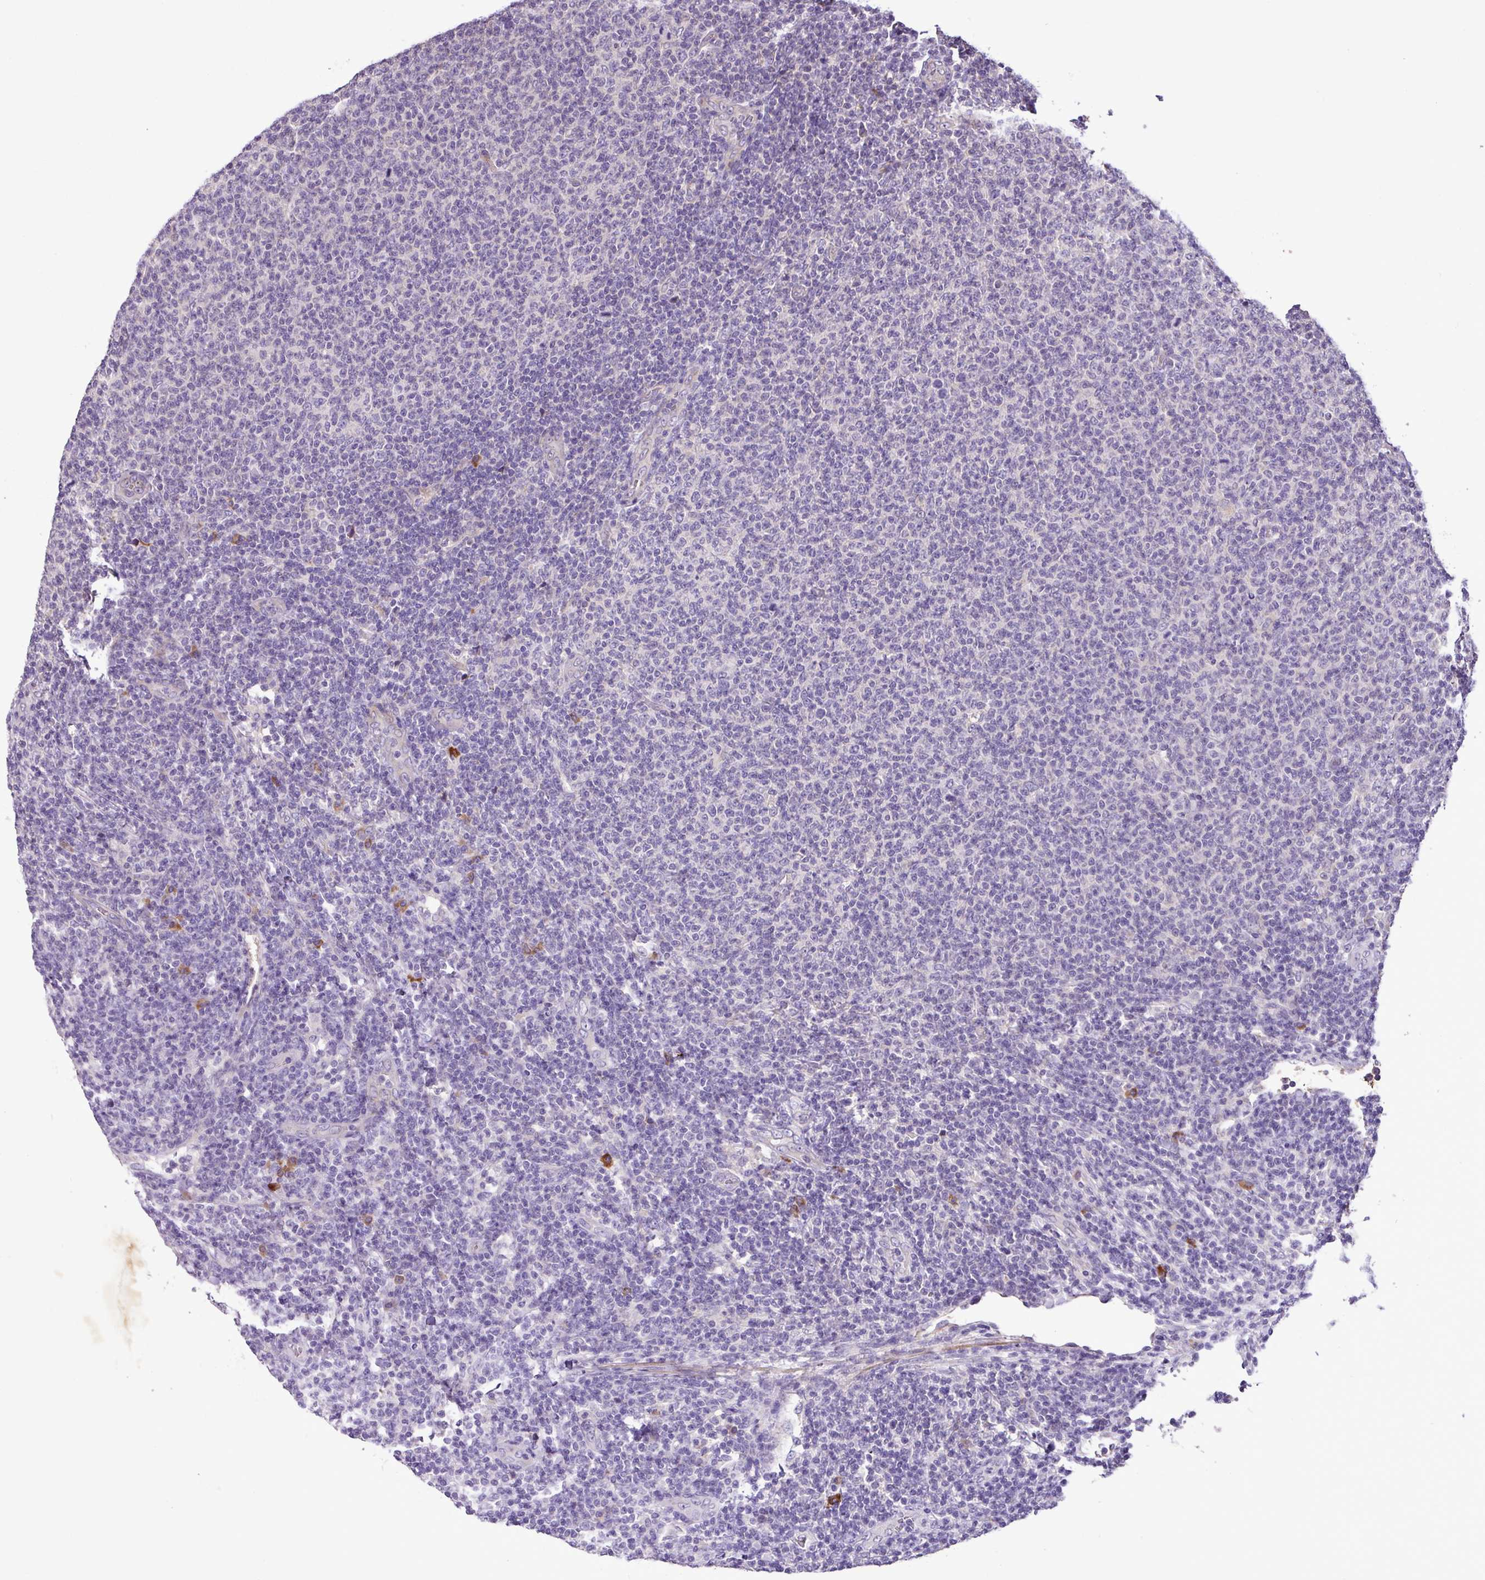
{"staining": {"intensity": "negative", "quantity": "none", "location": "none"}, "tissue": "lymphoma", "cell_type": "Tumor cells", "image_type": "cancer", "snomed": [{"axis": "morphology", "description": "Malignant lymphoma, non-Hodgkin's type, Low grade"}, {"axis": "topography", "description": "Lymph node"}], "caption": "This is a histopathology image of immunohistochemistry (IHC) staining of low-grade malignant lymphoma, non-Hodgkin's type, which shows no positivity in tumor cells. Brightfield microscopy of immunohistochemistry (IHC) stained with DAB (brown) and hematoxylin (blue), captured at high magnification.", "gene": "ZNF266", "patient": {"sex": "male", "age": 66}}